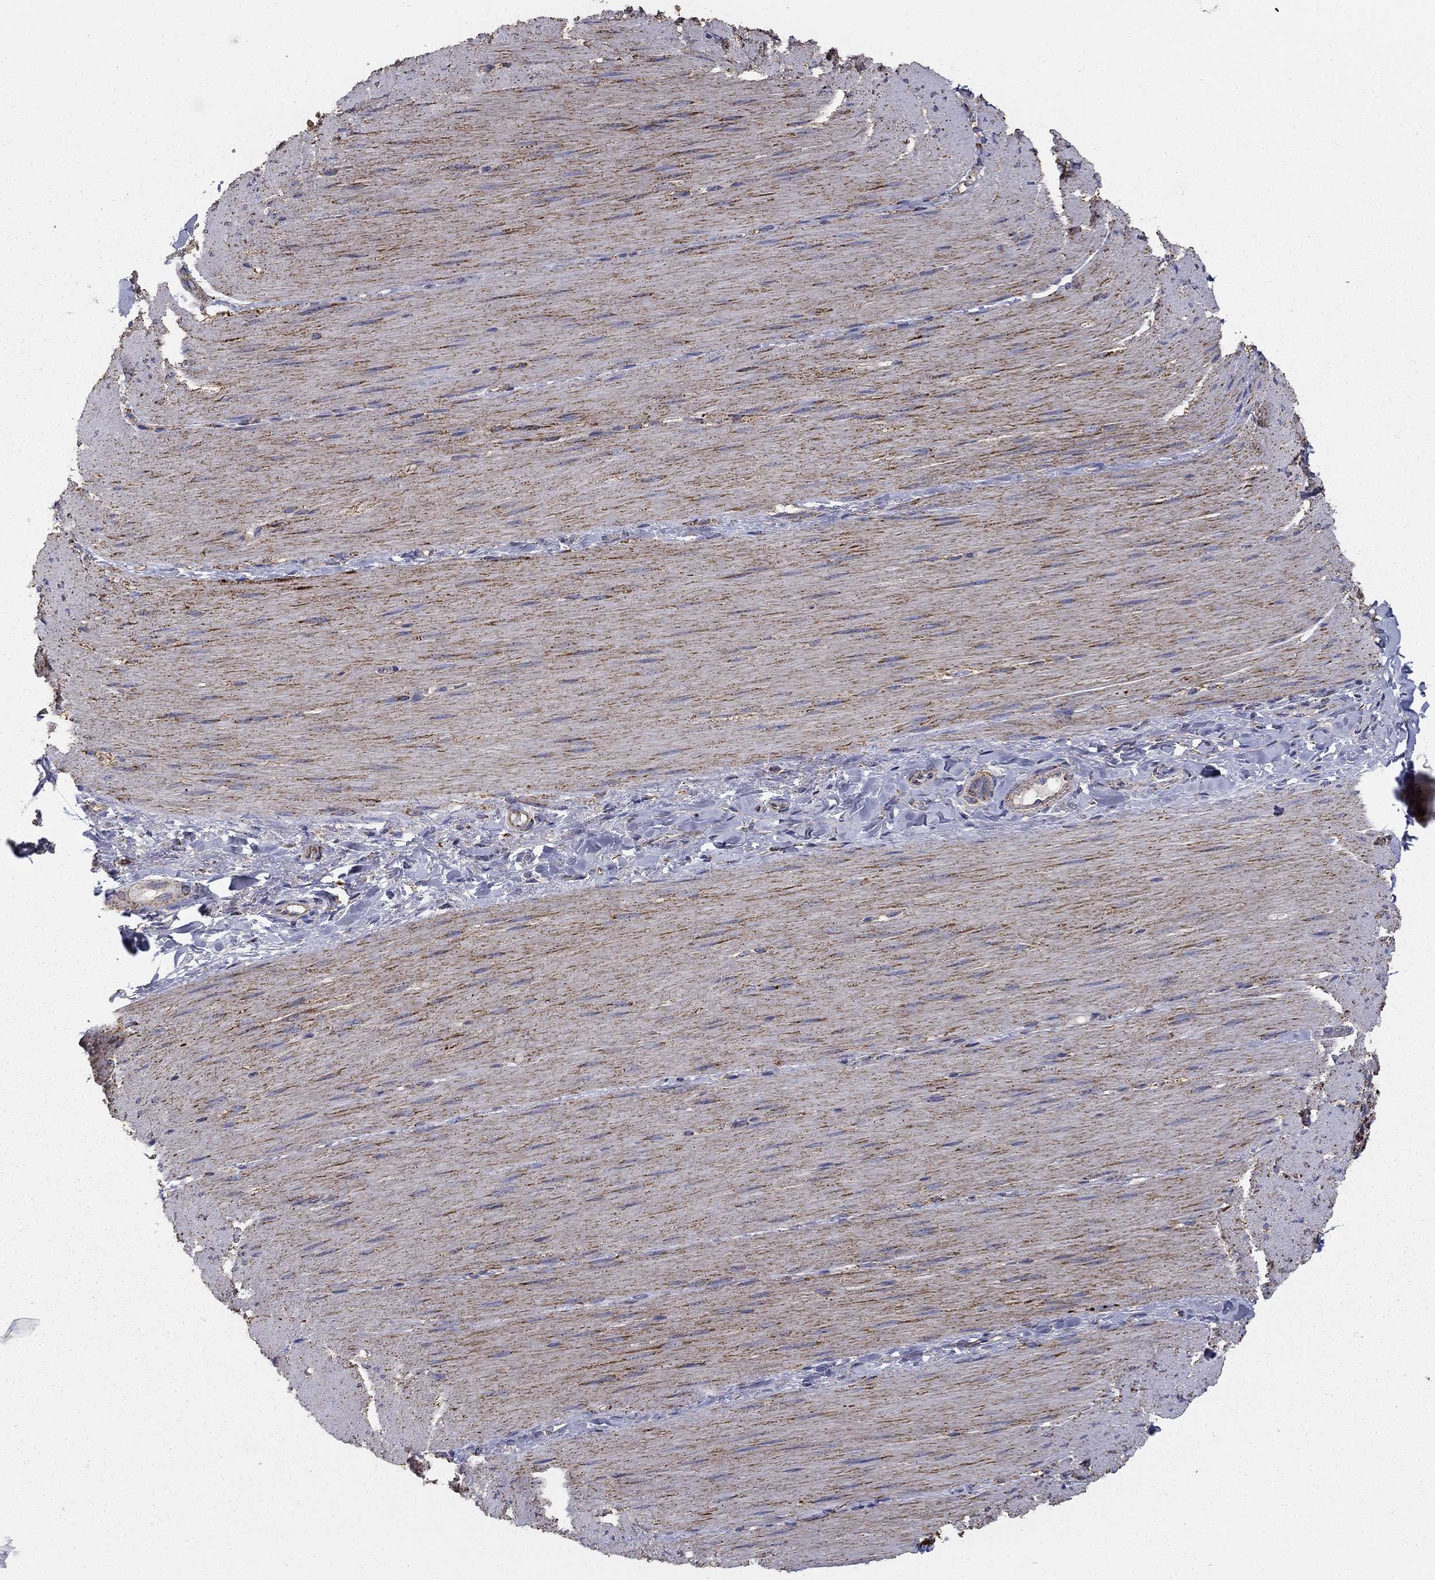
{"staining": {"intensity": "moderate", "quantity": "25%-75%", "location": "cytoplasmic/membranous"}, "tissue": "adipose tissue", "cell_type": "Adipocytes", "image_type": "normal", "snomed": [{"axis": "morphology", "description": "Normal tissue, NOS"}, {"axis": "topography", "description": "Smooth muscle"}, {"axis": "topography", "description": "Duodenum"}, {"axis": "topography", "description": "Peripheral nerve tissue"}], "caption": "Immunohistochemistry histopathology image of benign adipose tissue stained for a protein (brown), which reveals medium levels of moderate cytoplasmic/membranous staining in approximately 25%-75% of adipocytes.", "gene": "GCSH", "patient": {"sex": "female", "age": 61}}